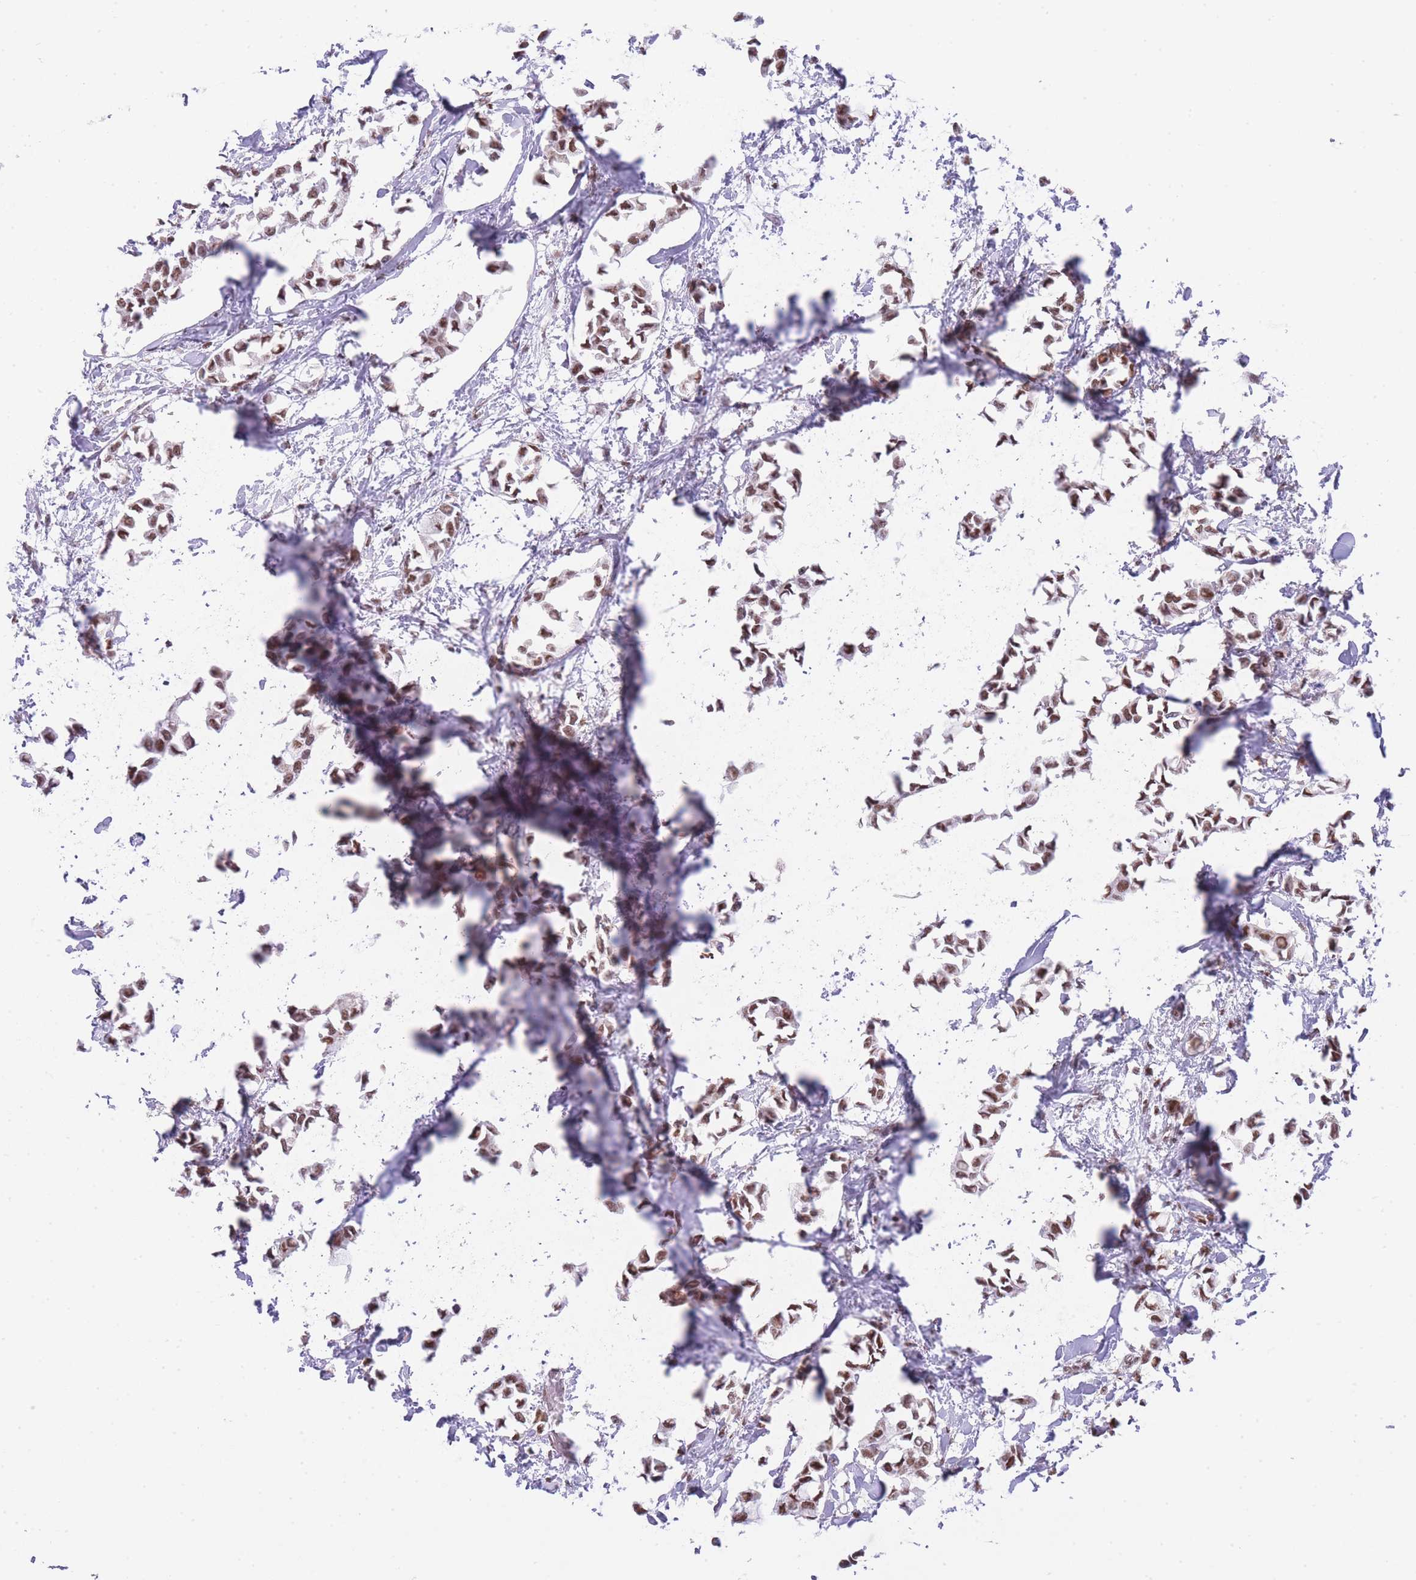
{"staining": {"intensity": "moderate", "quantity": ">75%", "location": "nuclear"}, "tissue": "breast cancer", "cell_type": "Tumor cells", "image_type": "cancer", "snomed": [{"axis": "morphology", "description": "Duct carcinoma"}, {"axis": "topography", "description": "Breast"}], "caption": "Immunohistochemical staining of breast cancer demonstrates medium levels of moderate nuclear positivity in about >75% of tumor cells. Immunohistochemistry stains the protein in brown and the nuclei are stained blue.", "gene": "EVC2", "patient": {"sex": "female", "age": 73}}